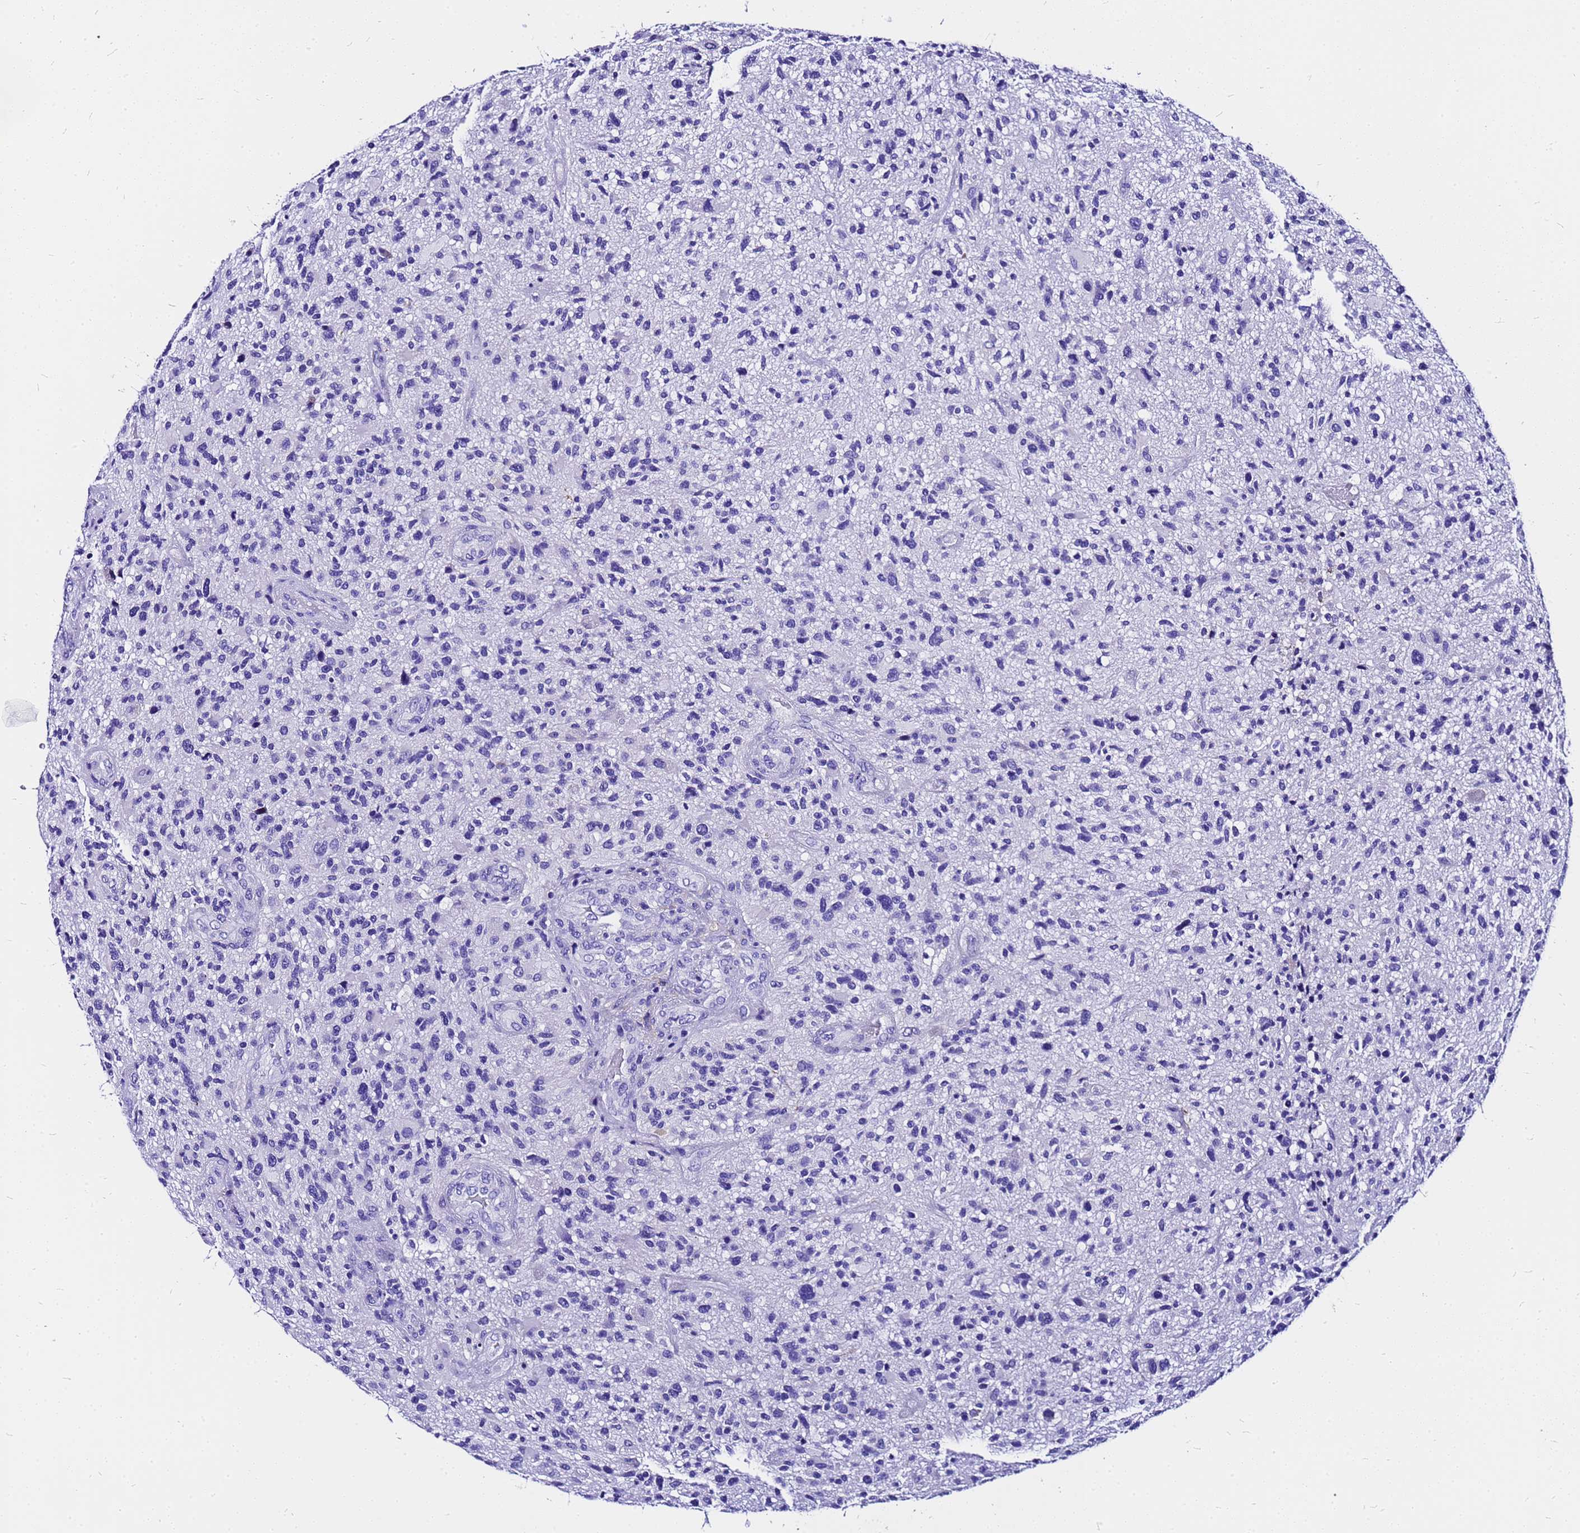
{"staining": {"intensity": "negative", "quantity": "none", "location": "none"}, "tissue": "glioma", "cell_type": "Tumor cells", "image_type": "cancer", "snomed": [{"axis": "morphology", "description": "Glioma, malignant, High grade"}, {"axis": "topography", "description": "Brain"}], "caption": "This is an IHC image of glioma. There is no positivity in tumor cells.", "gene": "HERC4", "patient": {"sex": "male", "age": 47}}